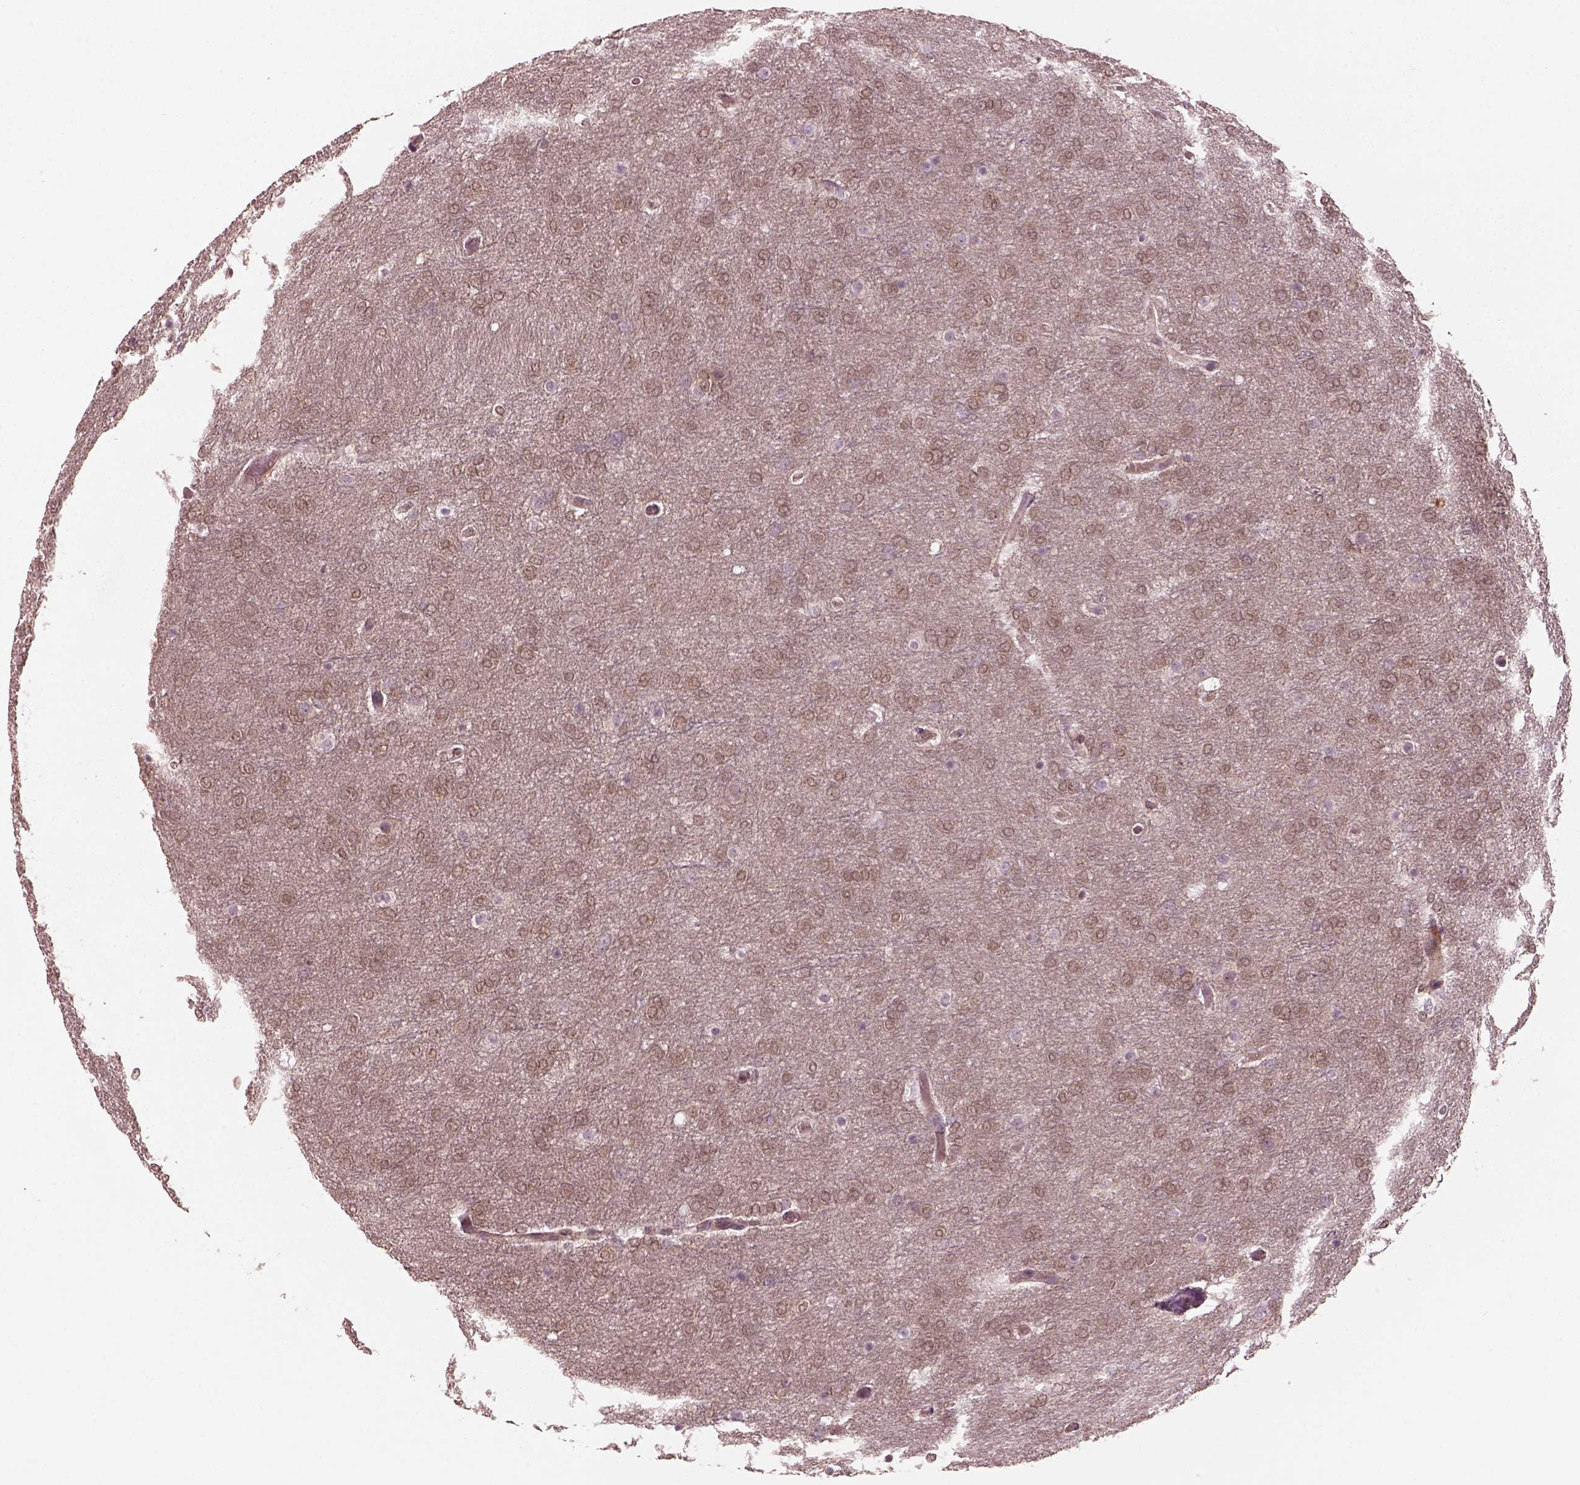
{"staining": {"intensity": "weak", "quantity": ">75%", "location": "cytoplasmic/membranous"}, "tissue": "glioma", "cell_type": "Tumor cells", "image_type": "cancer", "snomed": [{"axis": "morphology", "description": "Glioma, malignant, High grade"}, {"axis": "topography", "description": "Brain"}], "caption": "A low amount of weak cytoplasmic/membranous expression is present in approximately >75% of tumor cells in glioma tissue.", "gene": "FAM107B", "patient": {"sex": "female", "age": 61}}